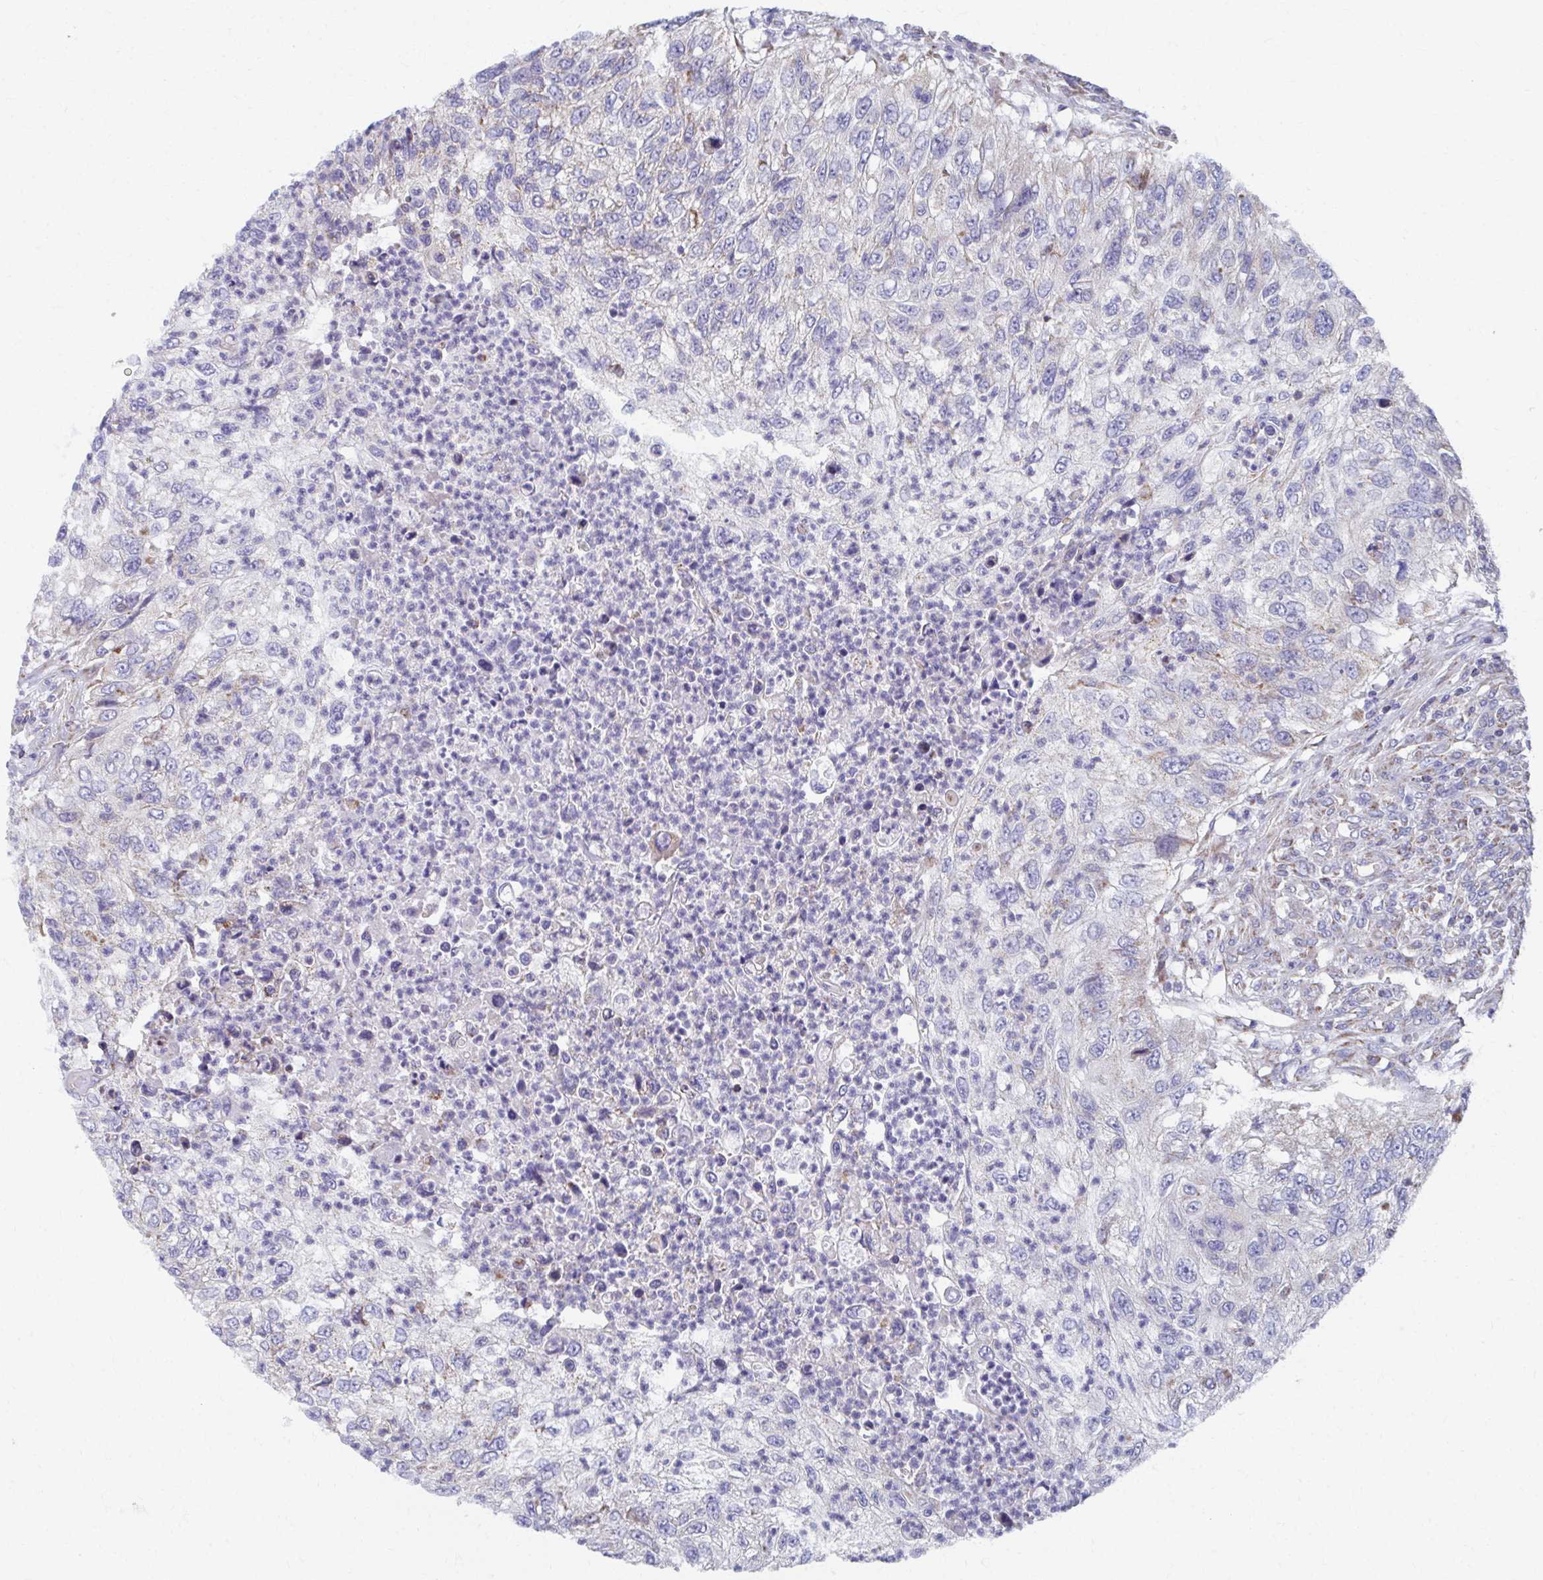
{"staining": {"intensity": "negative", "quantity": "none", "location": "none"}, "tissue": "urothelial cancer", "cell_type": "Tumor cells", "image_type": "cancer", "snomed": [{"axis": "morphology", "description": "Urothelial carcinoma, High grade"}, {"axis": "topography", "description": "Urinary bladder"}], "caption": "Immunohistochemistry (IHC) of urothelial carcinoma (high-grade) displays no expression in tumor cells.", "gene": "RCC1L", "patient": {"sex": "female", "age": 60}}